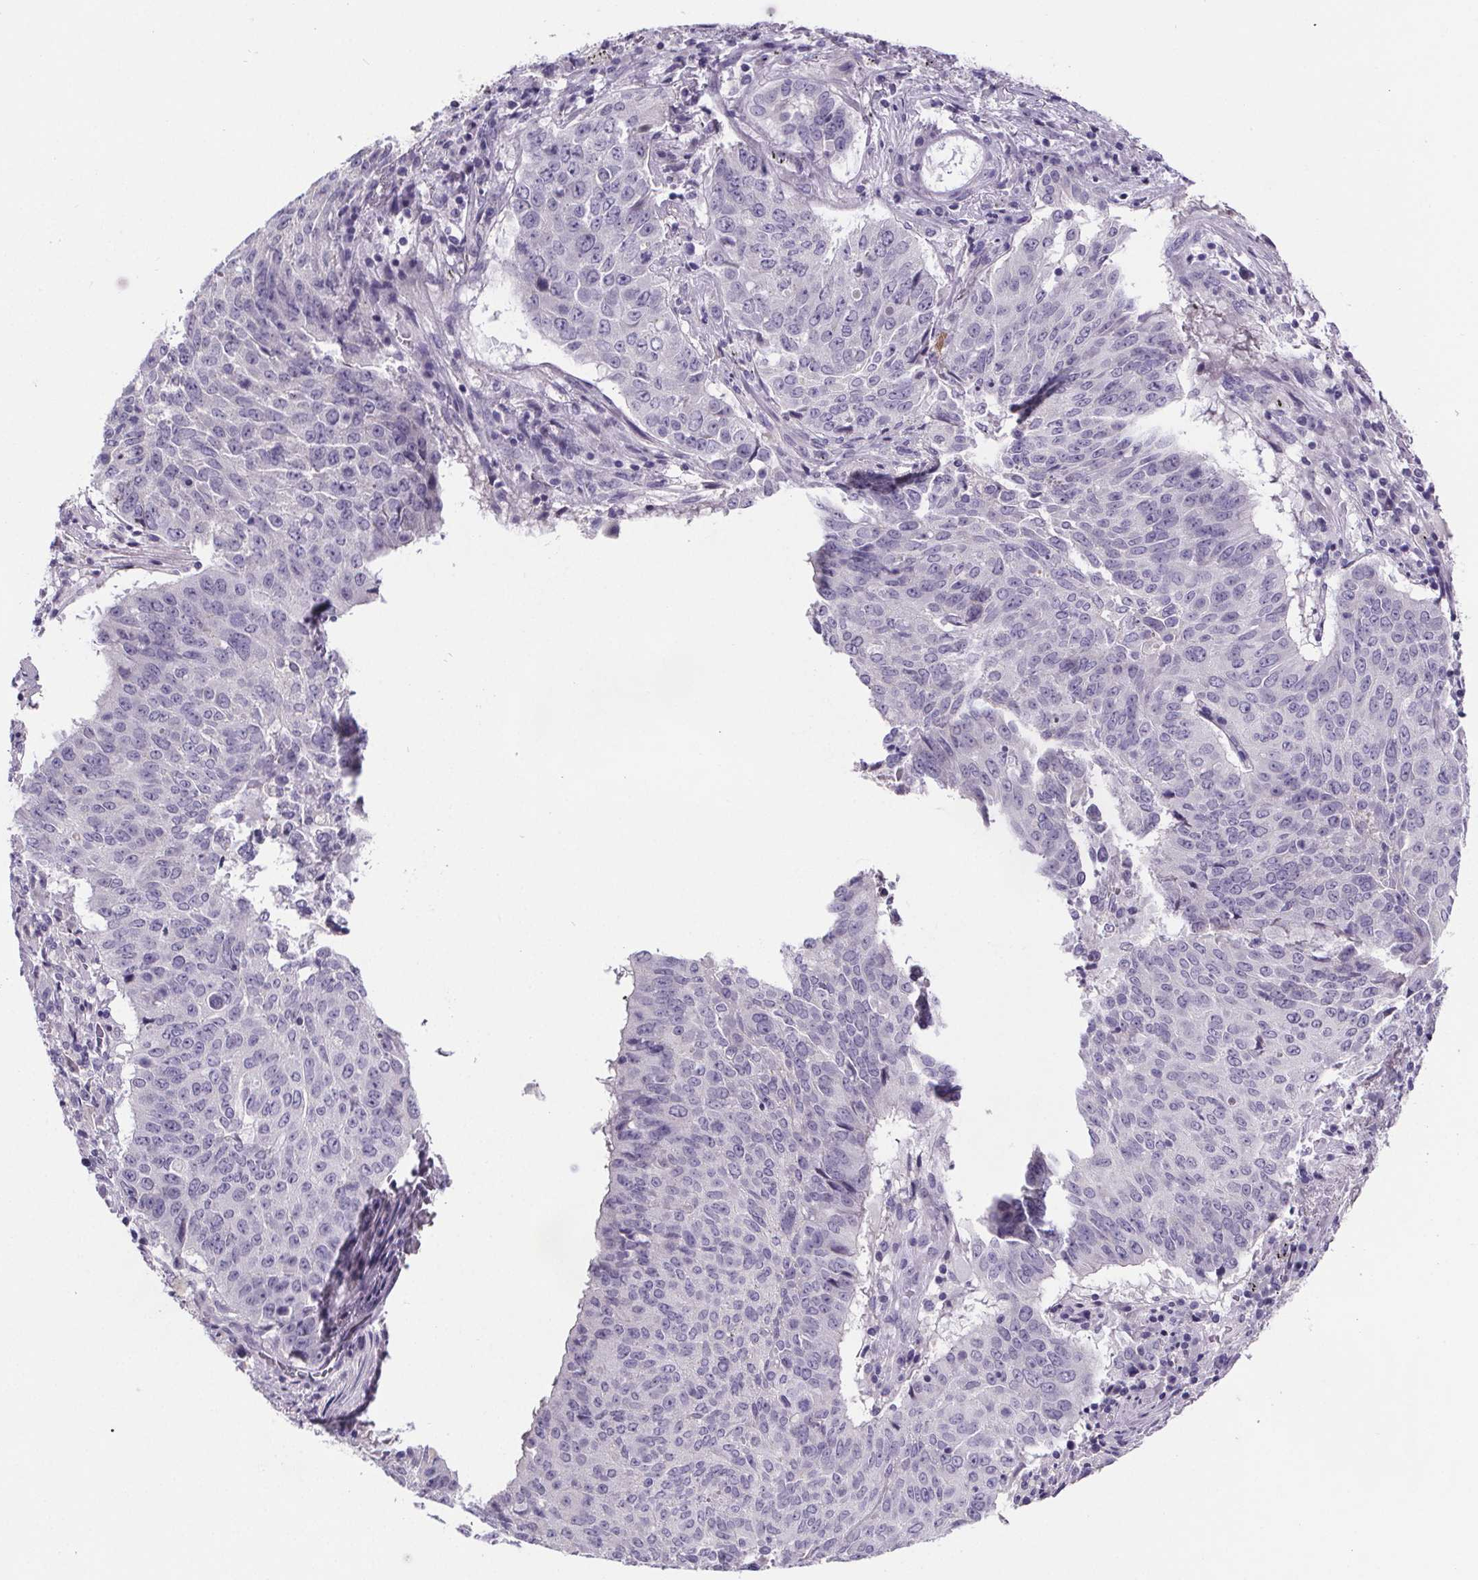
{"staining": {"intensity": "negative", "quantity": "none", "location": "none"}, "tissue": "lung cancer", "cell_type": "Tumor cells", "image_type": "cancer", "snomed": [{"axis": "morphology", "description": "Normal tissue, NOS"}, {"axis": "morphology", "description": "Squamous cell carcinoma, NOS"}, {"axis": "topography", "description": "Bronchus"}, {"axis": "topography", "description": "Lung"}], "caption": "An immunohistochemistry histopathology image of lung cancer is shown. There is no staining in tumor cells of lung cancer.", "gene": "CUBN", "patient": {"sex": "male", "age": 64}}